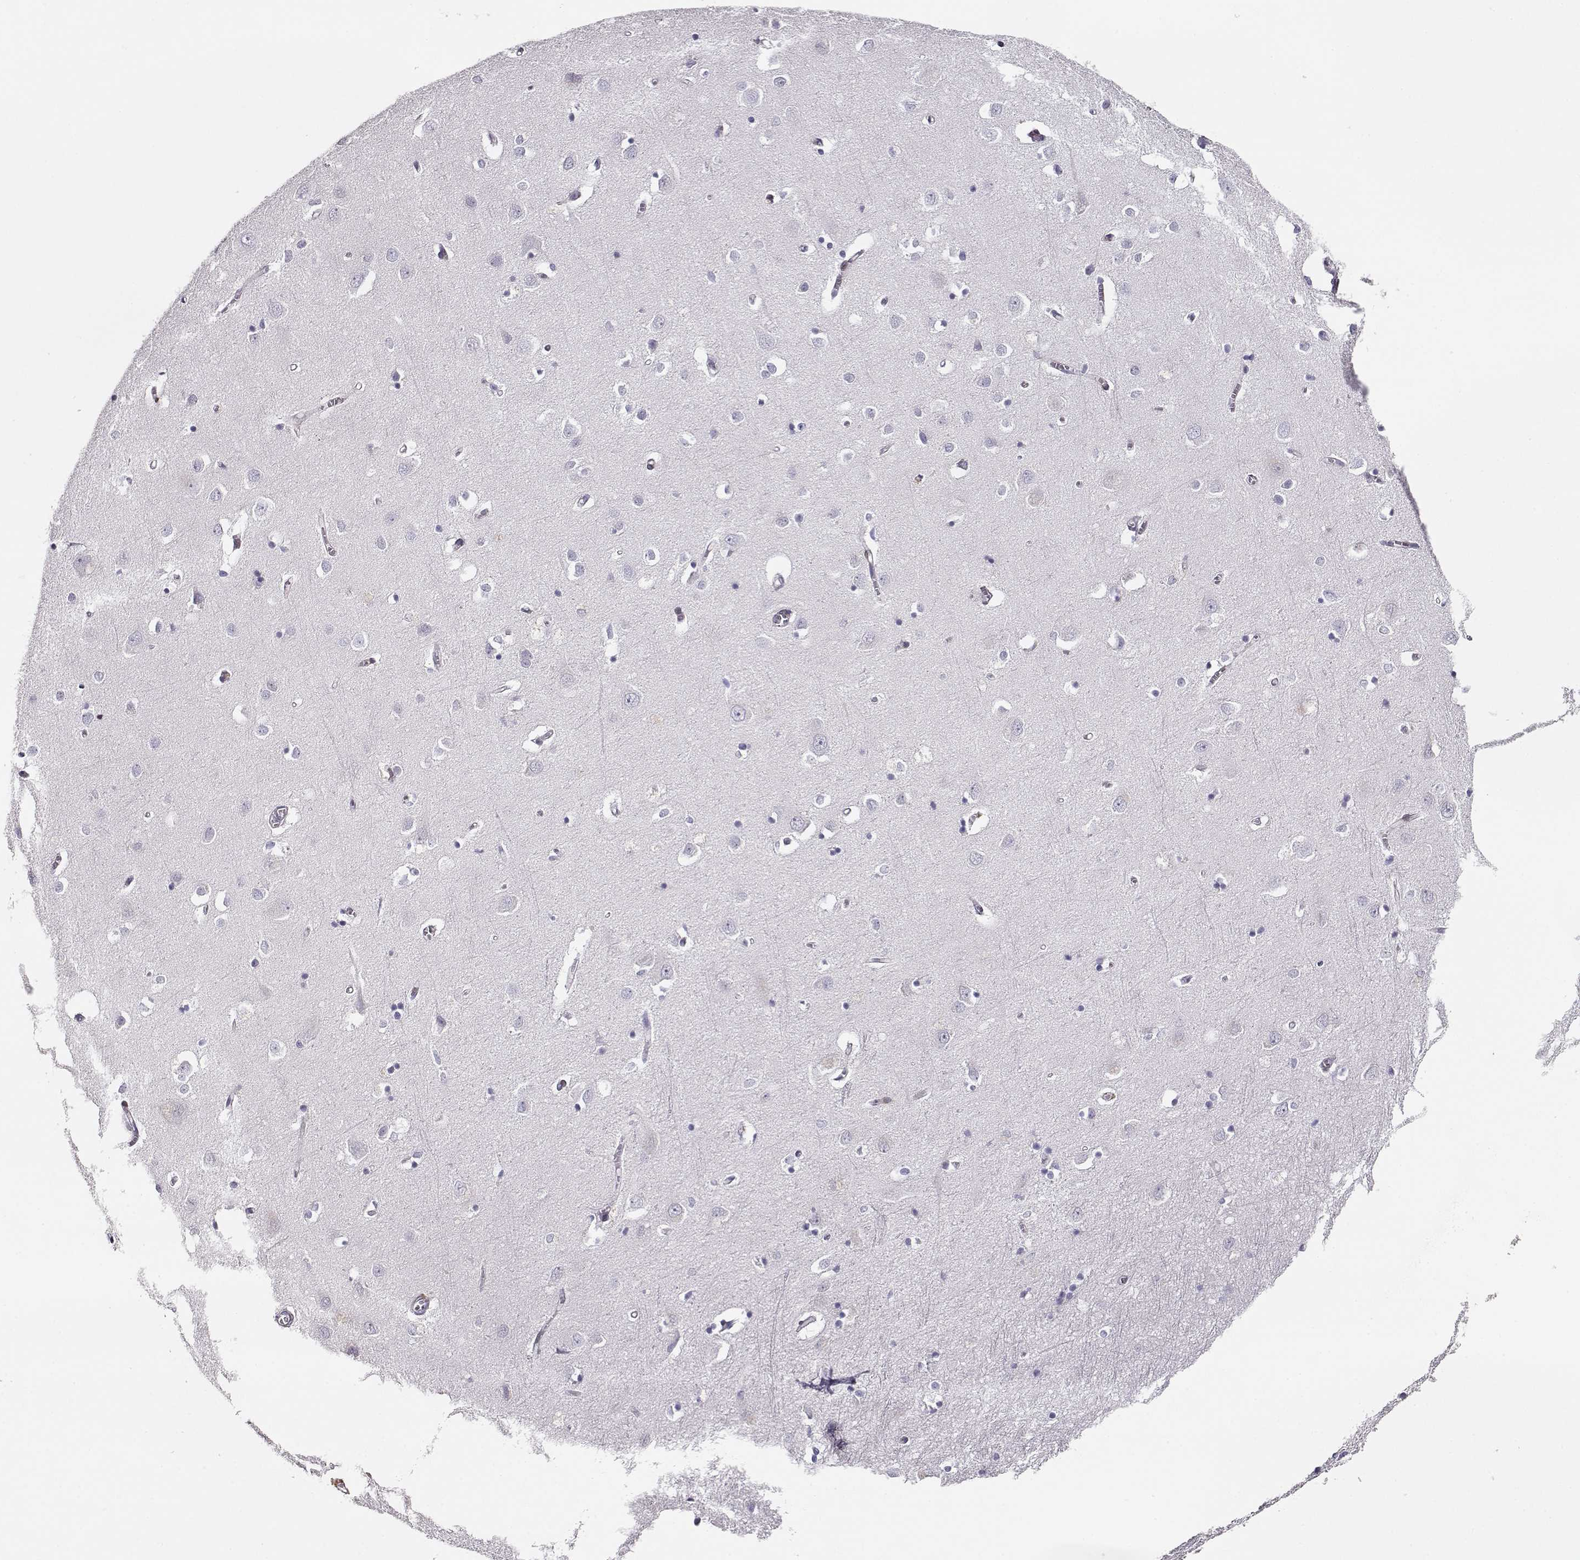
{"staining": {"intensity": "weak", "quantity": ">75%", "location": "cytoplasmic/membranous"}, "tissue": "cerebral cortex", "cell_type": "Endothelial cells", "image_type": "normal", "snomed": [{"axis": "morphology", "description": "Normal tissue, NOS"}, {"axis": "topography", "description": "Cerebral cortex"}], "caption": "Immunohistochemical staining of benign cerebral cortex displays weak cytoplasmic/membranous protein expression in about >75% of endothelial cells. The staining was performed using DAB to visualize the protein expression in brown, while the nuclei were stained in blue with hematoxylin (Magnification: 20x).", "gene": "CRX", "patient": {"sex": "male", "age": 70}}